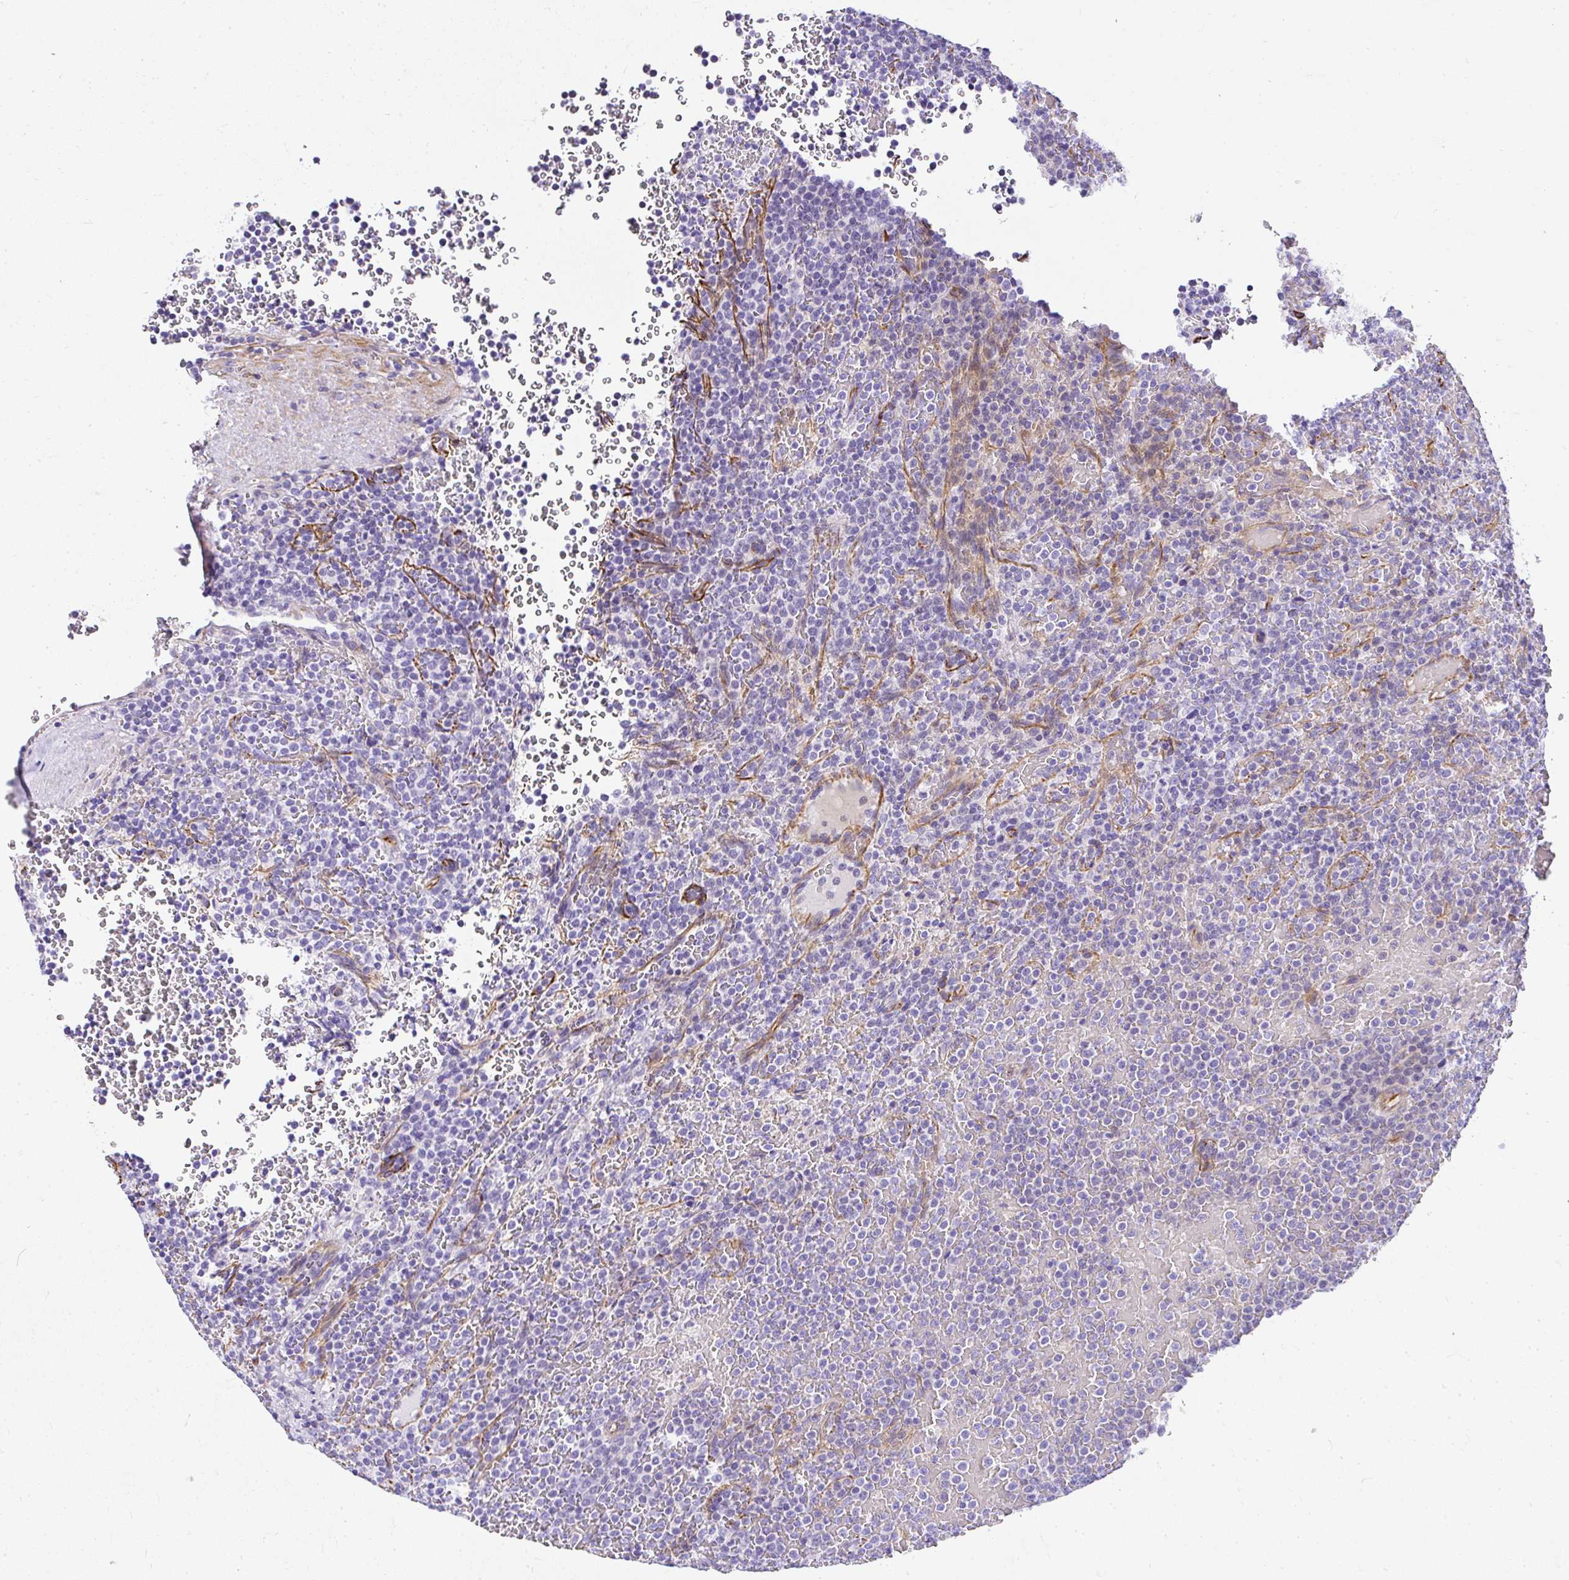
{"staining": {"intensity": "negative", "quantity": "none", "location": "none"}, "tissue": "lymphoma", "cell_type": "Tumor cells", "image_type": "cancer", "snomed": [{"axis": "morphology", "description": "Malignant lymphoma, non-Hodgkin's type, Low grade"}, {"axis": "topography", "description": "Spleen"}], "caption": "DAB (3,3'-diaminobenzidine) immunohistochemical staining of low-grade malignant lymphoma, non-Hodgkin's type shows no significant staining in tumor cells.", "gene": "DEPDC5", "patient": {"sex": "male", "age": 60}}